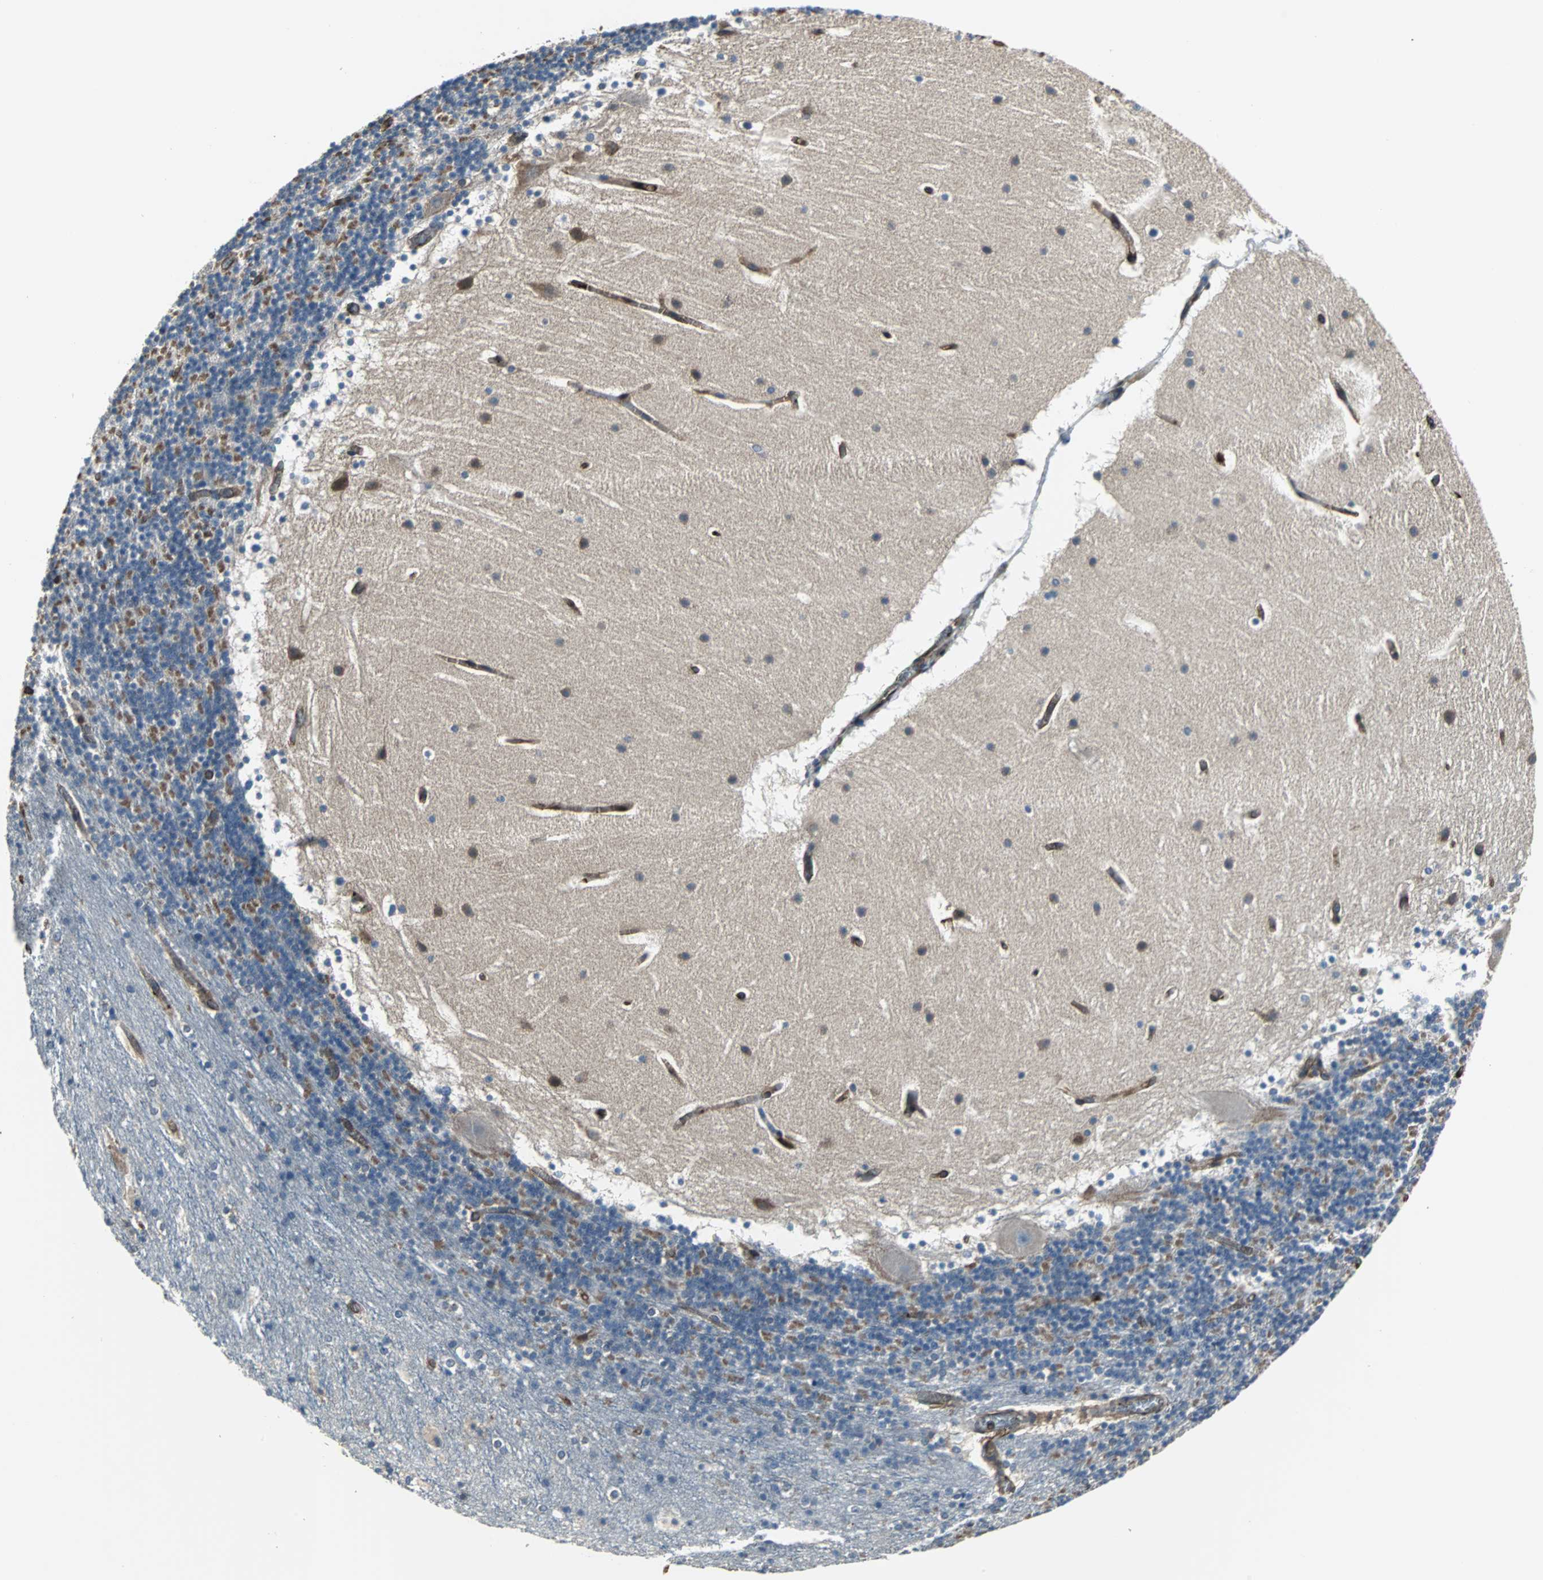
{"staining": {"intensity": "moderate", "quantity": "25%-75%", "location": "cytoplasmic/membranous"}, "tissue": "cerebellum", "cell_type": "Cells in granular layer", "image_type": "normal", "snomed": [{"axis": "morphology", "description": "Normal tissue, NOS"}, {"axis": "topography", "description": "Cerebellum"}], "caption": "Moderate cytoplasmic/membranous positivity for a protein is seen in approximately 25%-75% of cells in granular layer of unremarkable cerebellum using IHC.", "gene": "ACTN1", "patient": {"sex": "male", "age": 45}}